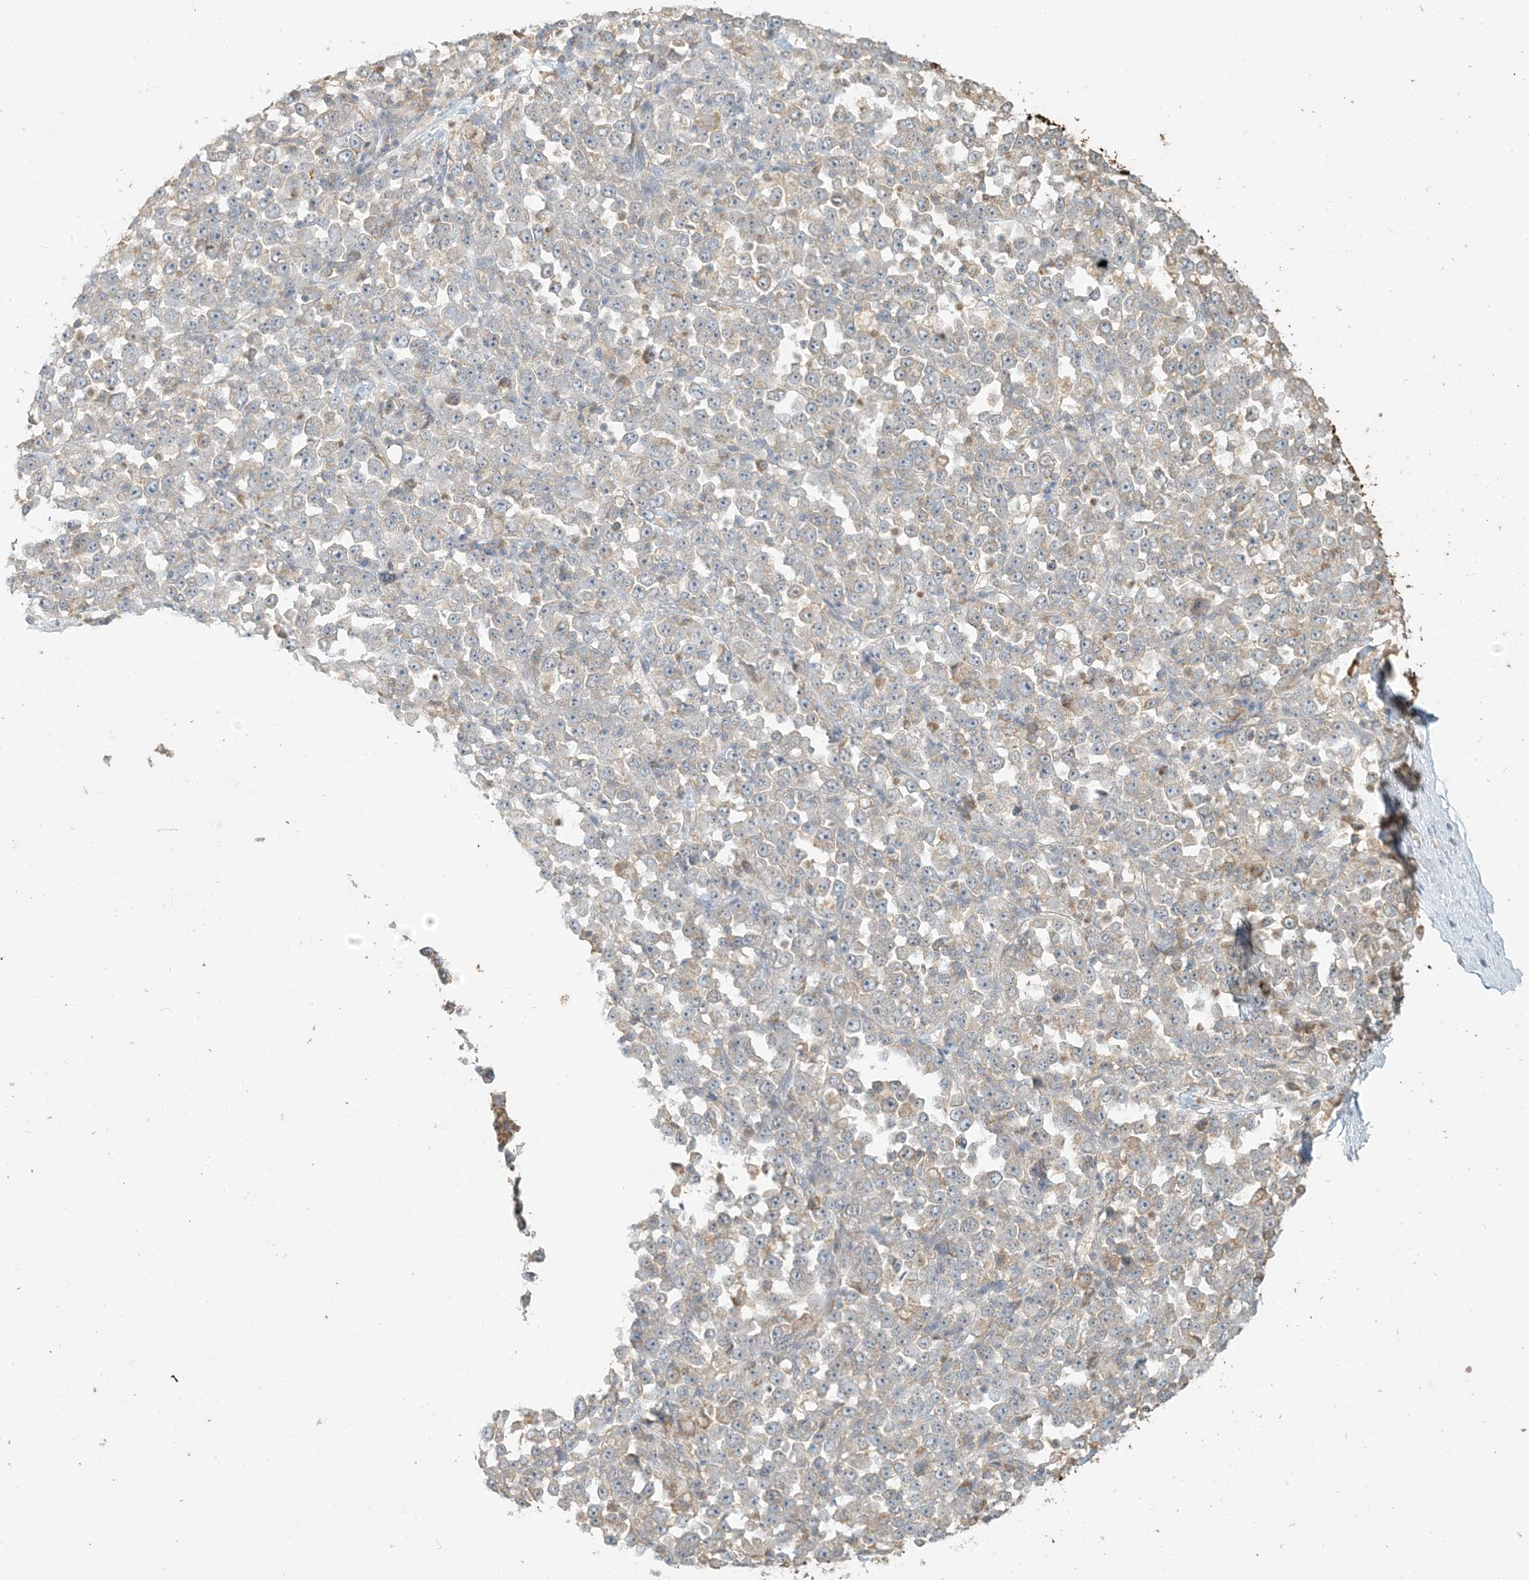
{"staining": {"intensity": "weak", "quantity": ">75%", "location": "cytoplasmic/membranous"}, "tissue": "stomach cancer", "cell_type": "Tumor cells", "image_type": "cancer", "snomed": [{"axis": "morphology", "description": "Normal tissue, NOS"}, {"axis": "morphology", "description": "Adenocarcinoma, NOS"}, {"axis": "topography", "description": "Stomach, upper"}, {"axis": "topography", "description": "Stomach"}], "caption": "Immunohistochemical staining of stomach cancer shows weak cytoplasmic/membranous protein staining in approximately >75% of tumor cells.", "gene": "MCOLN1", "patient": {"sex": "male", "age": 59}}